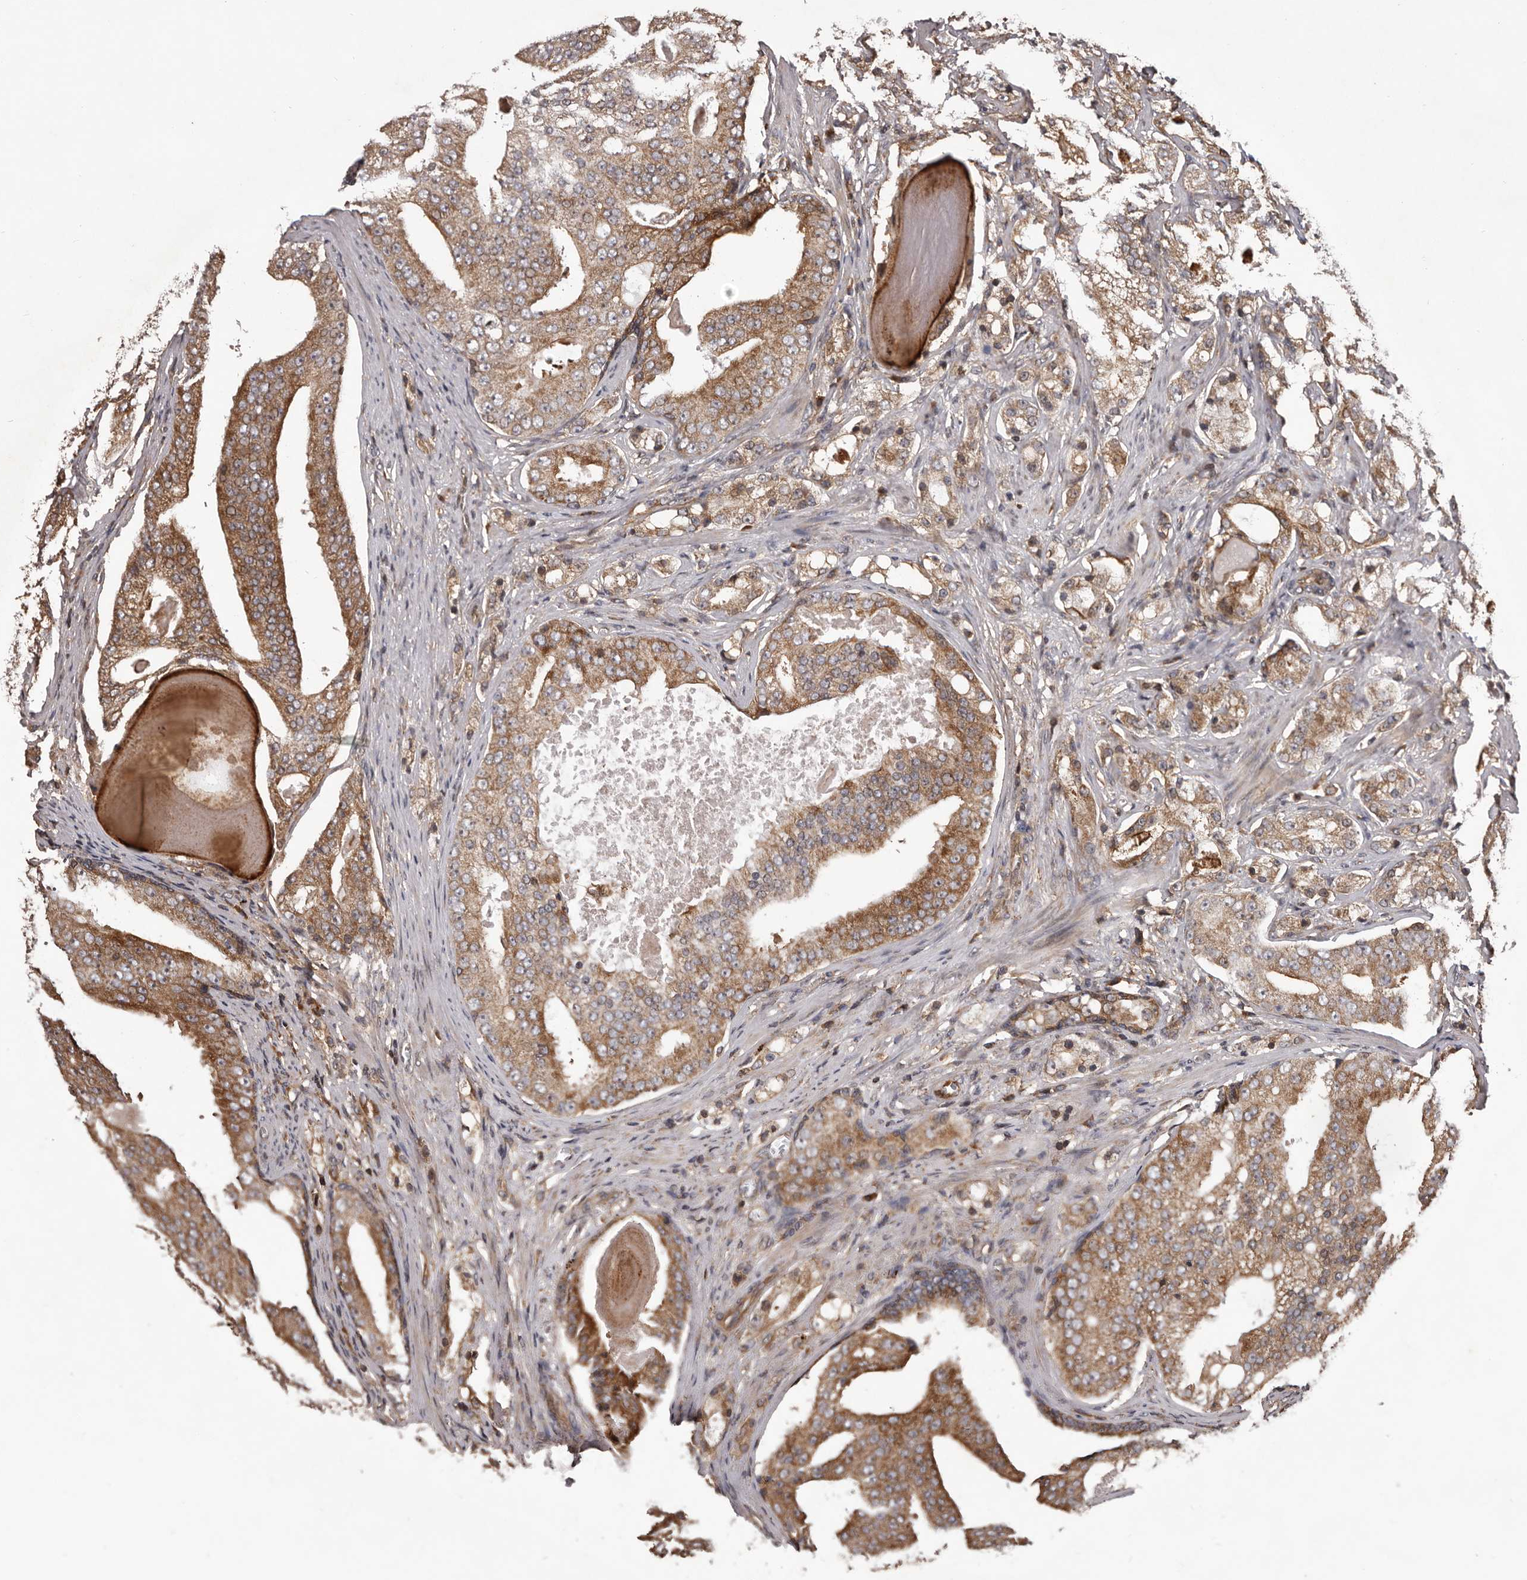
{"staining": {"intensity": "moderate", "quantity": ">75%", "location": "cytoplasmic/membranous"}, "tissue": "prostate cancer", "cell_type": "Tumor cells", "image_type": "cancer", "snomed": [{"axis": "morphology", "description": "Adenocarcinoma, High grade"}, {"axis": "topography", "description": "Prostate"}], "caption": "Human prostate cancer (high-grade adenocarcinoma) stained with a protein marker reveals moderate staining in tumor cells.", "gene": "GADD45B", "patient": {"sex": "male", "age": 68}}